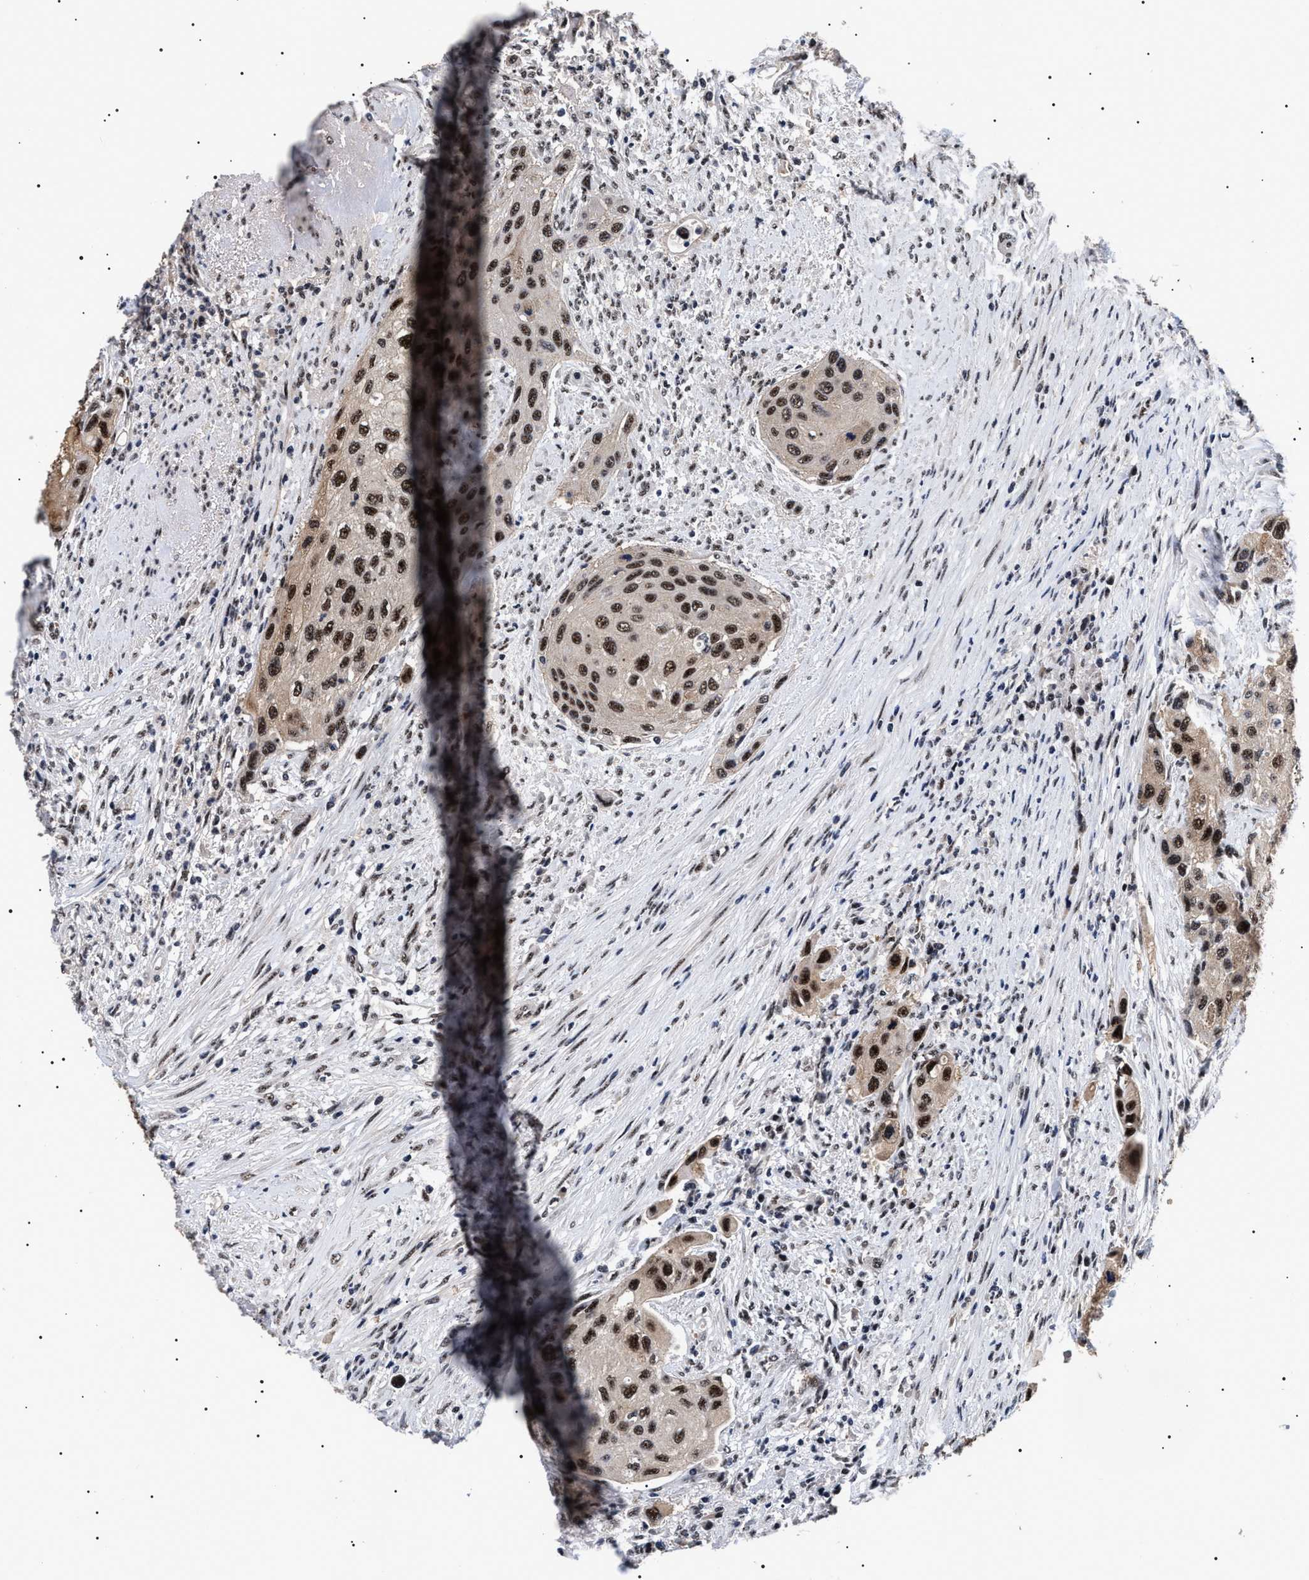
{"staining": {"intensity": "strong", "quantity": ">75%", "location": "nuclear"}, "tissue": "urothelial cancer", "cell_type": "Tumor cells", "image_type": "cancer", "snomed": [{"axis": "morphology", "description": "Urothelial carcinoma, High grade"}, {"axis": "topography", "description": "Urinary bladder"}], "caption": "Urothelial cancer stained with a brown dye reveals strong nuclear positive expression in about >75% of tumor cells.", "gene": "CAAP1", "patient": {"sex": "female", "age": 56}}